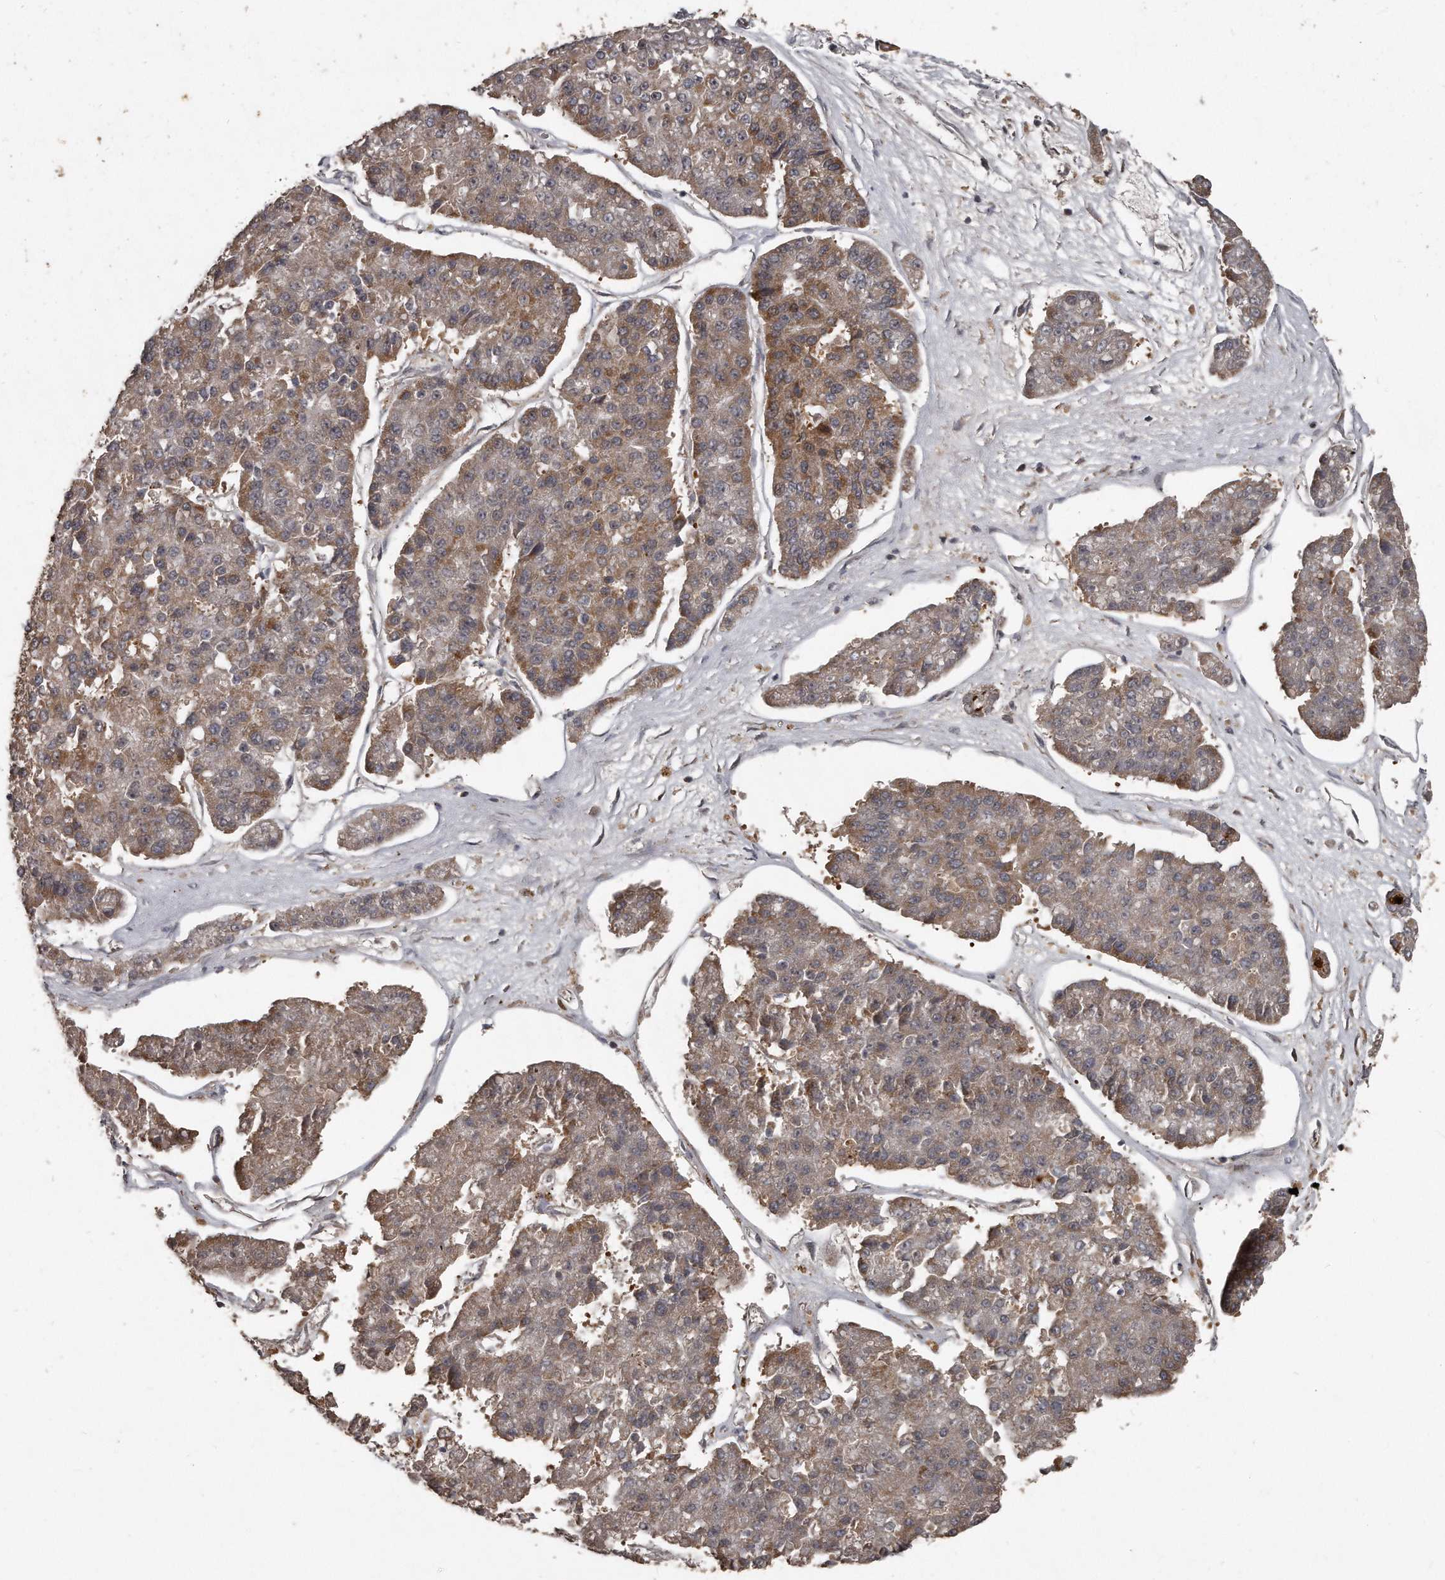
{"staining": {"intensity": "moderate", "quantity": "25%-75%", "location": "cytoplasmic/membranous"}, "tissue": "pancreatic cancer", "cell_type": "Tumor cells", "image_type": "cancer", "snomed": [{"axis": "morphology", "description": "Adenocarcinoma, NOS"}, {"axis": "topography", "description": "Pancreas"}], "caption": "Immunohistochemical staining of pancreatic cancer (adenocarcinoma) exhibits moderate cytoplasmic/membranous protein staining in approximately 25%-75% of tumor cells. The protein of interest is shown in brown color, while the nuclei are stained blue.", "gene": "GCH1", "patient": {"sex": "male", "age": 50}}